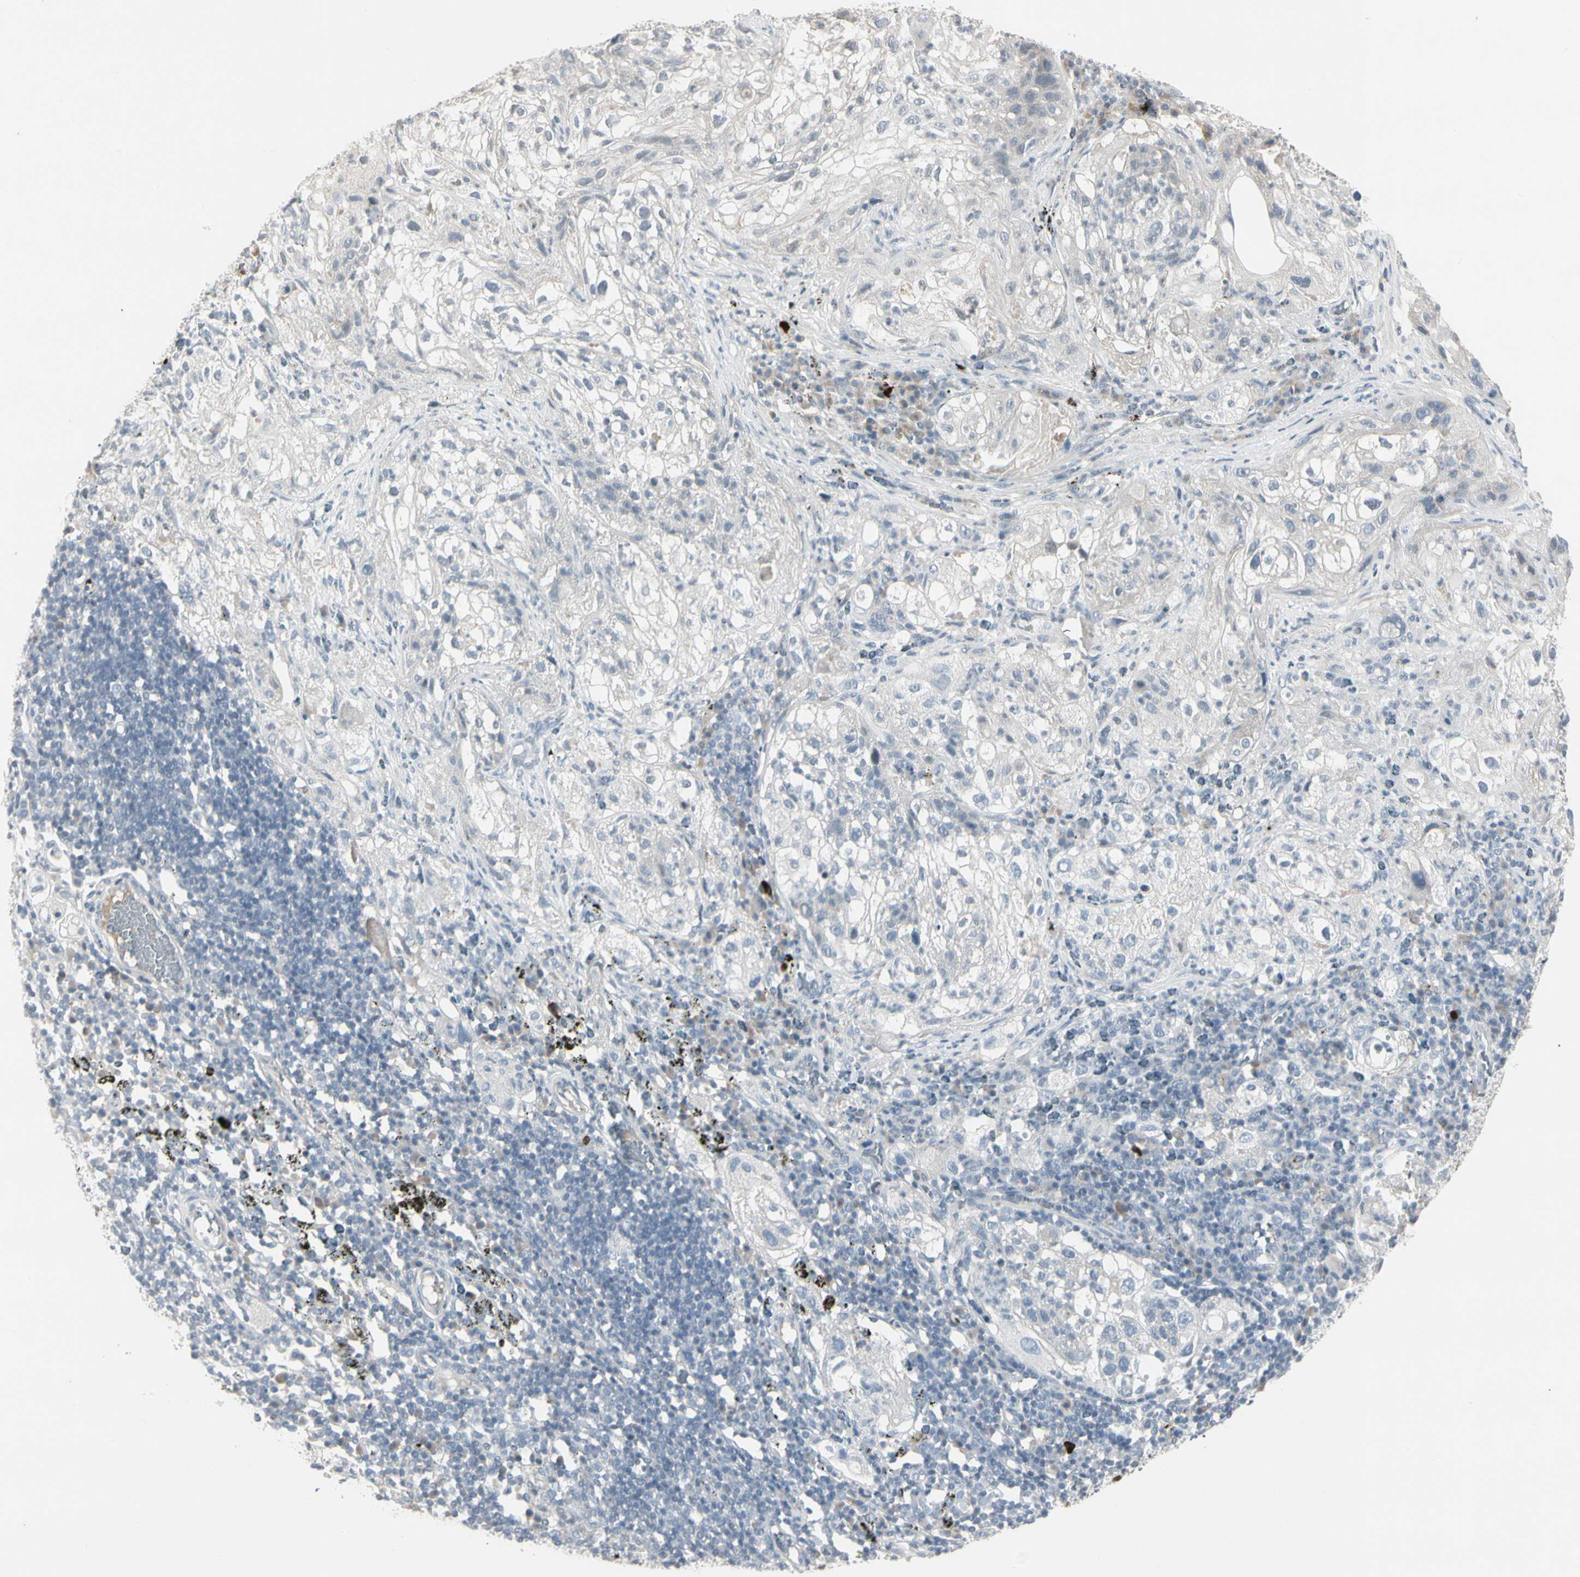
{"staining": {"intensity": "negative", "quantity": "none", "location": "none"}, "tissue": "lung cancer", "cell_type": "Tumor cells", "image_type": "cancer", "snomed": [{"axis": "morphology", "description": "Inflammation, NOS"}, {"axis": "morphology", "description": "Squamous cell carcinoma, NOS"}, {"axis": "topography", "description": "Lymph node"}, {"axis": "topography", "description": "Soft tissue"}, {"axis": "topography", "description": "Lung"}], "caption": "There is no significant positivity in tumor cells of lung cancer.", "gene": "DMPK", "patient": {"sex": "male", "age": 66}}